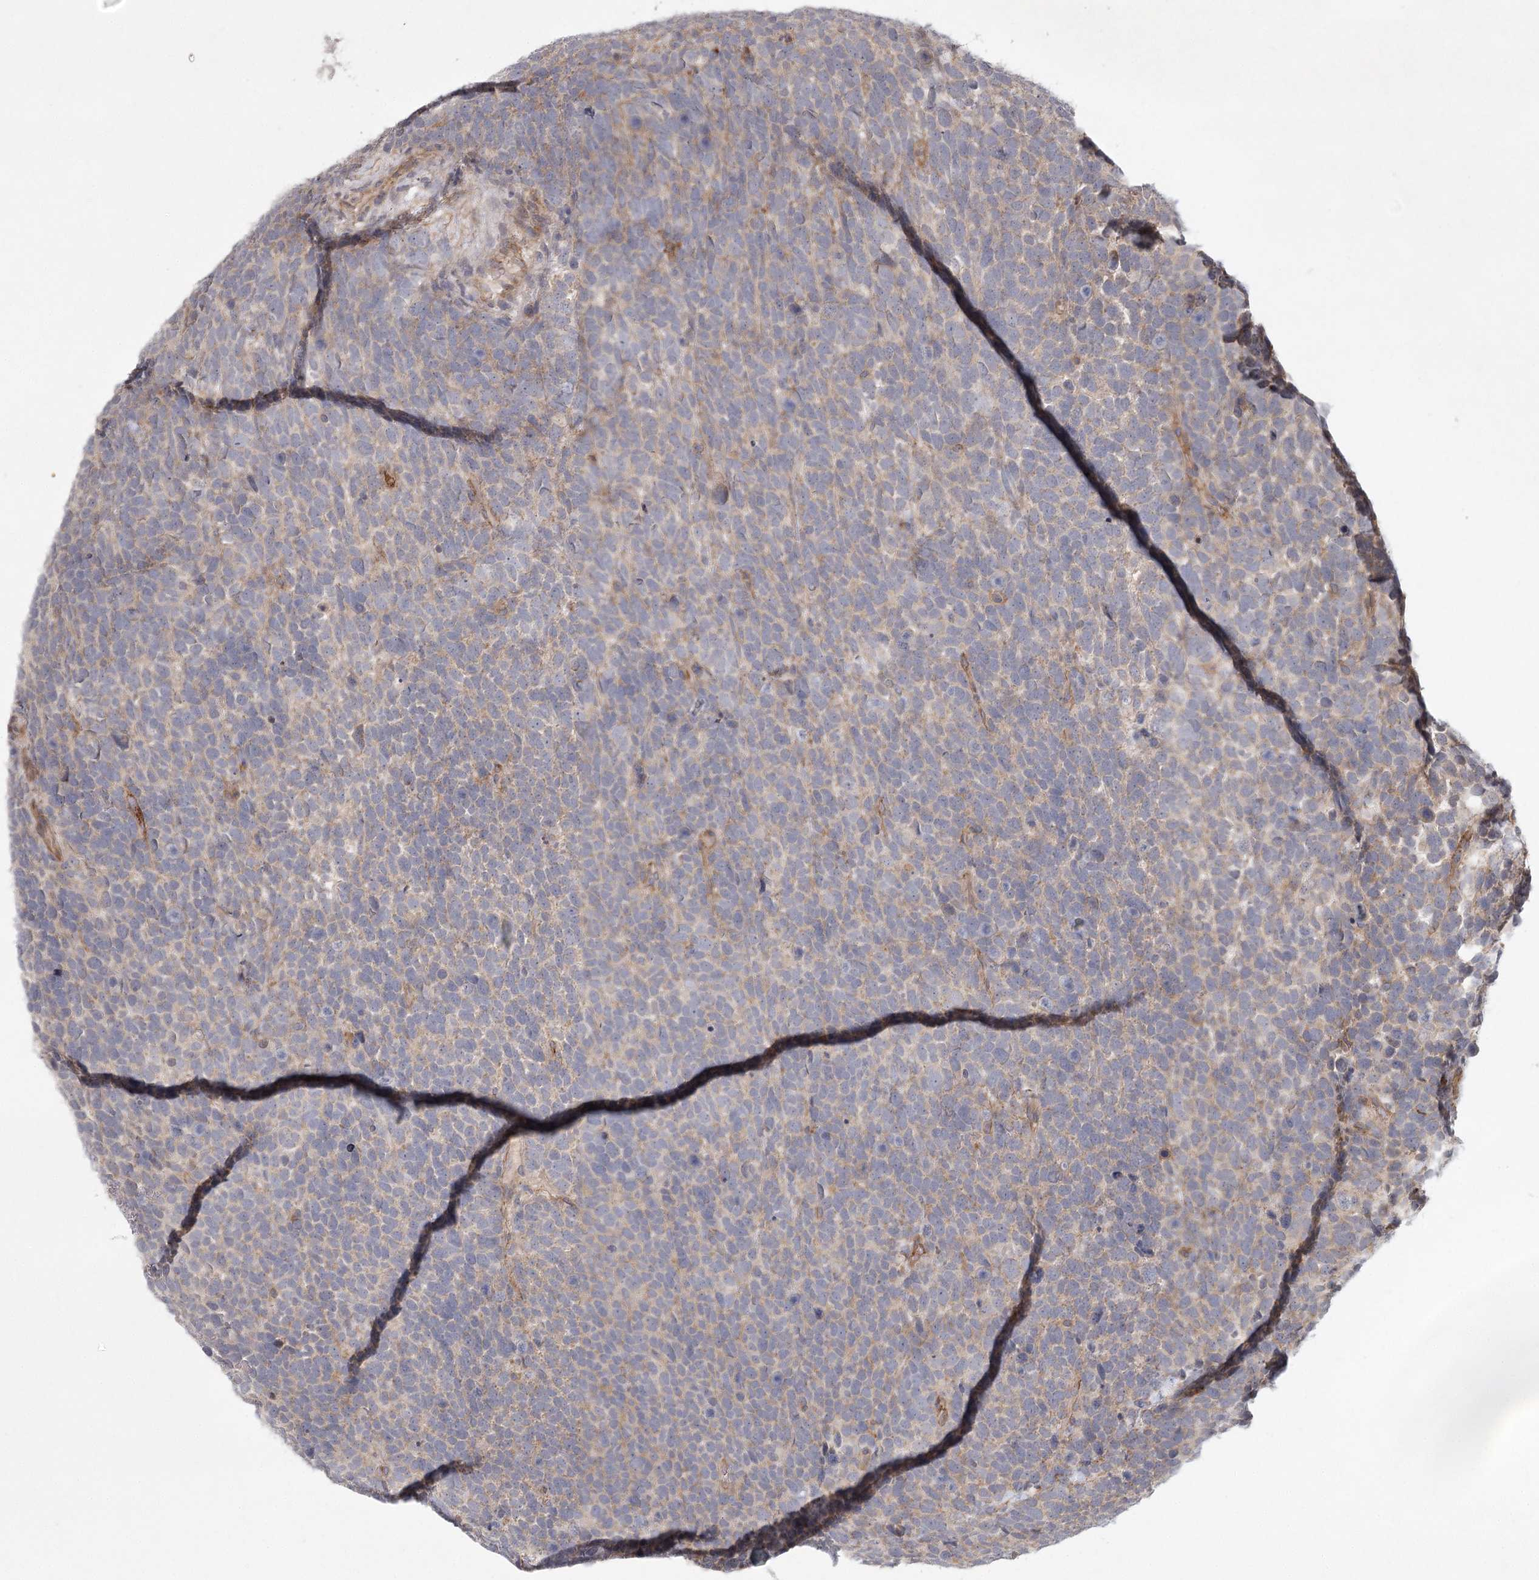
{"staining": {"intensity": "negative", "quantity": "none", "location": "none"}, "tissue": "urothelial cancer", "cell_type": "Tumor cells", "image_type": "cancer", "snomed": [{"axis": "morphology", "description": "Urothelial carcinoma, High grade"}, {"axis": "topography", "description": "Urinary bladder"}], "caption": "This is an IHC image of human urothelial cancer. There is no positivity in tumor cells.", "gene": "MEPE", "patient": {"sex": "female", "age": 82}}